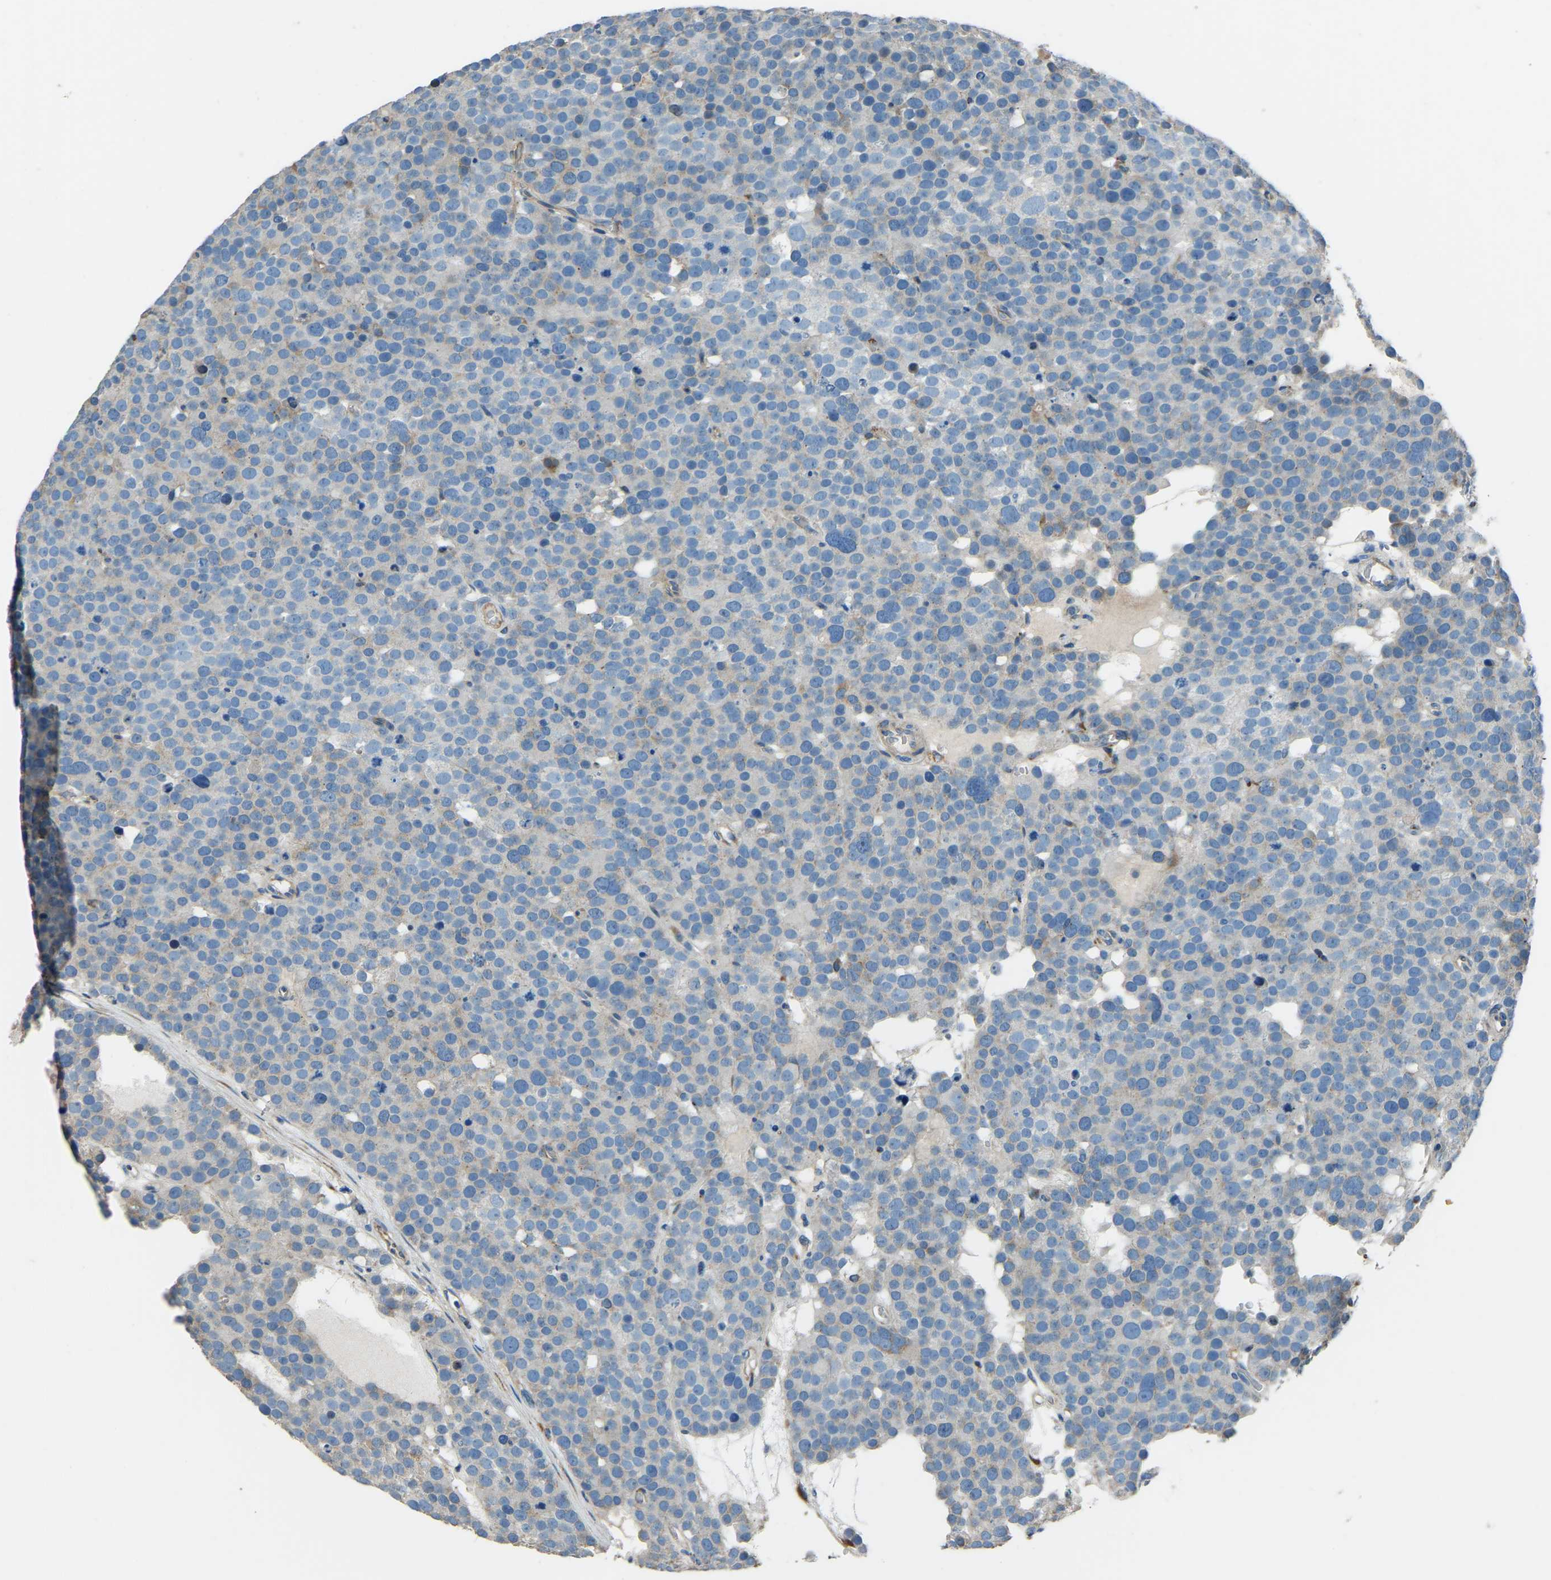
{"staining": {"intensity": "negative", "quantity": "none", "location": "none"}, "tissue": "testis cancer", "cell_type": "Tumor cells", "image_type": "cancer", "snomed": [{"axis": "morphology", "description": "Seminoma, NOS"}, {"axis": "topography", "description": "Testis"}], "caption": "Immunohistochemistry (IHC) photomicrograph of human testis cancer stained for a protein (brown), which reveals no staining in tumor cells.", "gene": "COL3A1", "patient": {"sex": "male", "age": 71}}